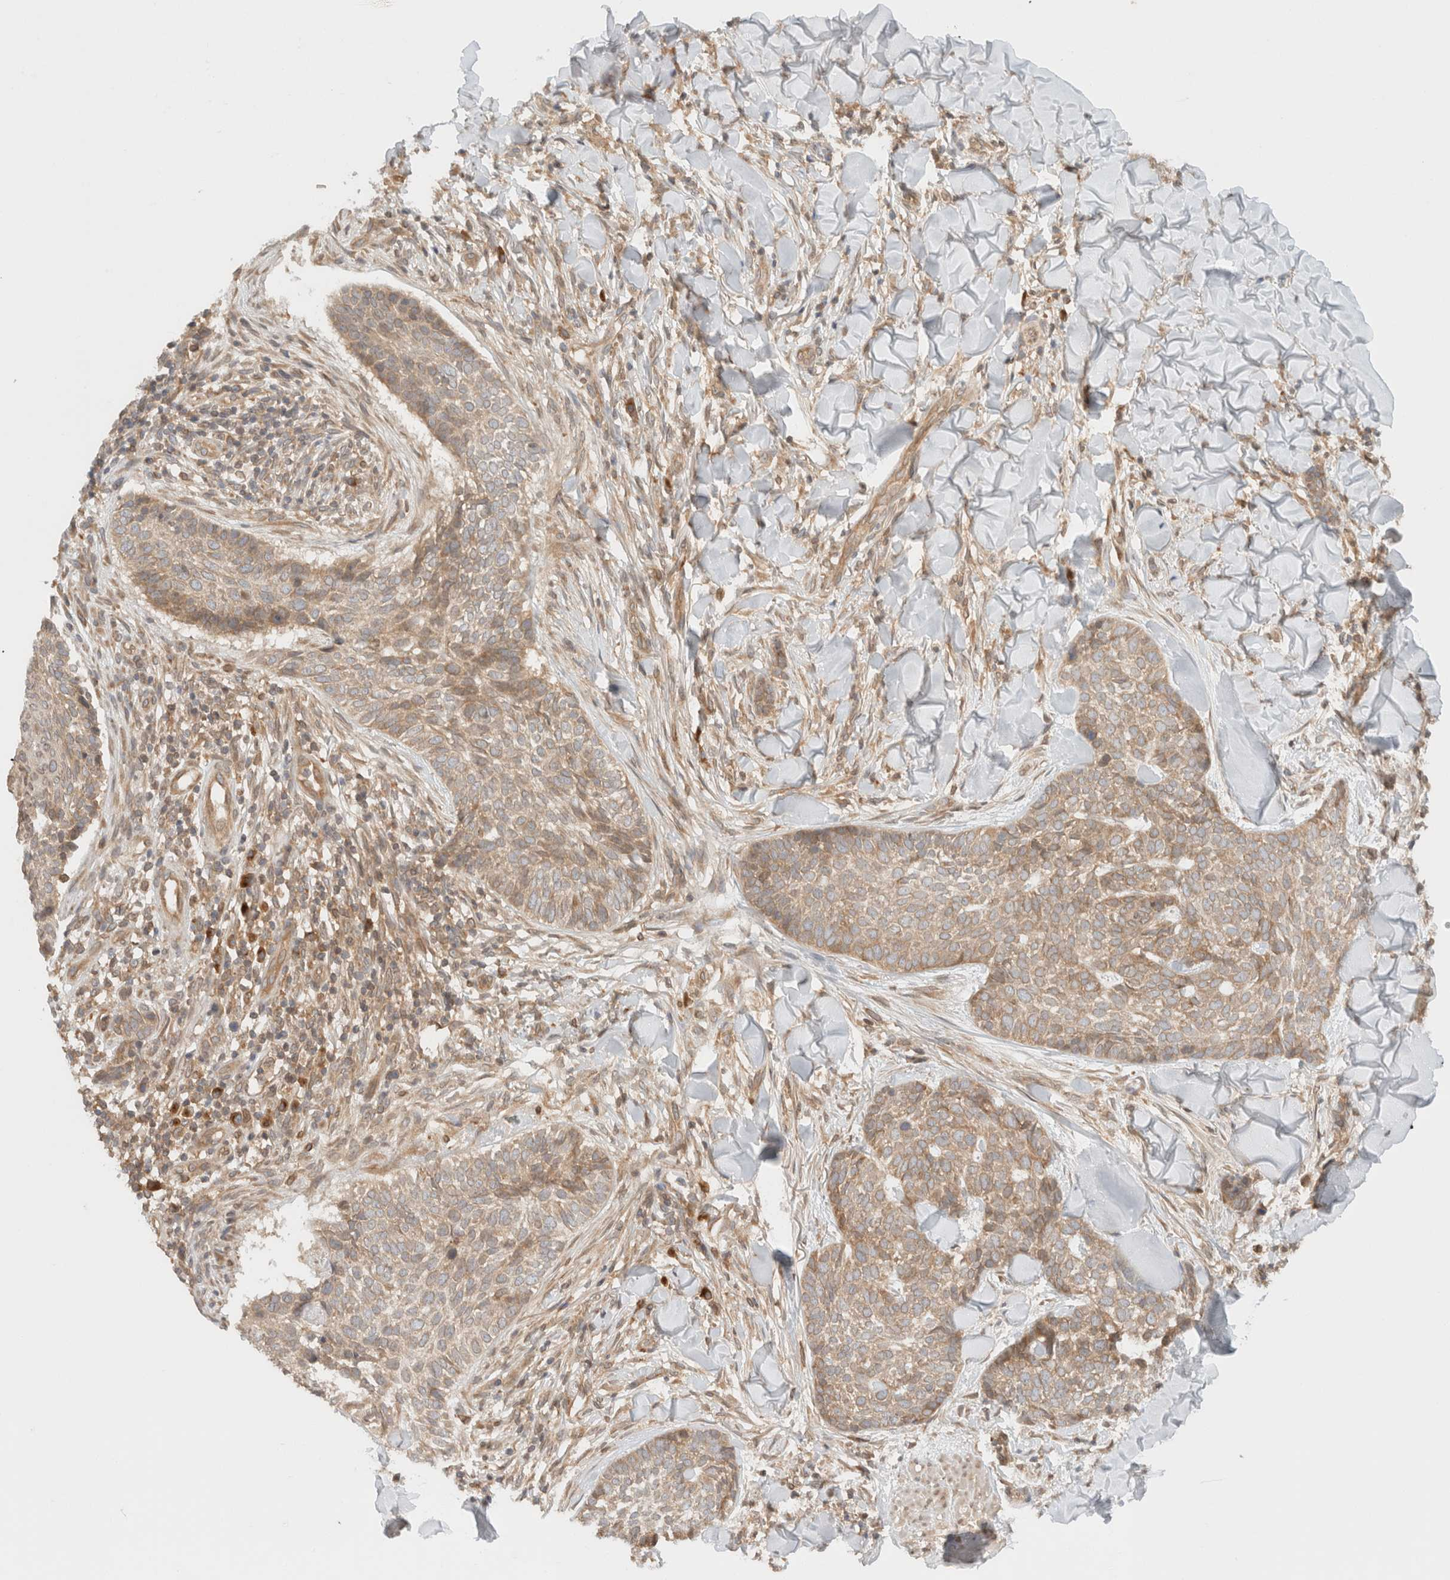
{"staining": {"intensity": "weak", "quantity": ">75%", "location": "cytoplasmic/membranous"}, "tissue": "skin cancer", "cell_type": "Tumor cells", "image_type": "cancer", "snomed": [{"axis": "morphology", "description": "Normal tissue, NOS"}, {"axis": "morphology", "description": "Basal cell carcinoma"}, {"axis": "topography", "description": "Skin"}], "caption": "Immunohistochemical staining of skin basal cell carcinoma demonstrates low levels of weak cytoplasmic/membranous protein positivity in approximately >75% of tumor cells.", "gene": "ARFGEF2", "patient": {"sex": "male", "age": 67}}